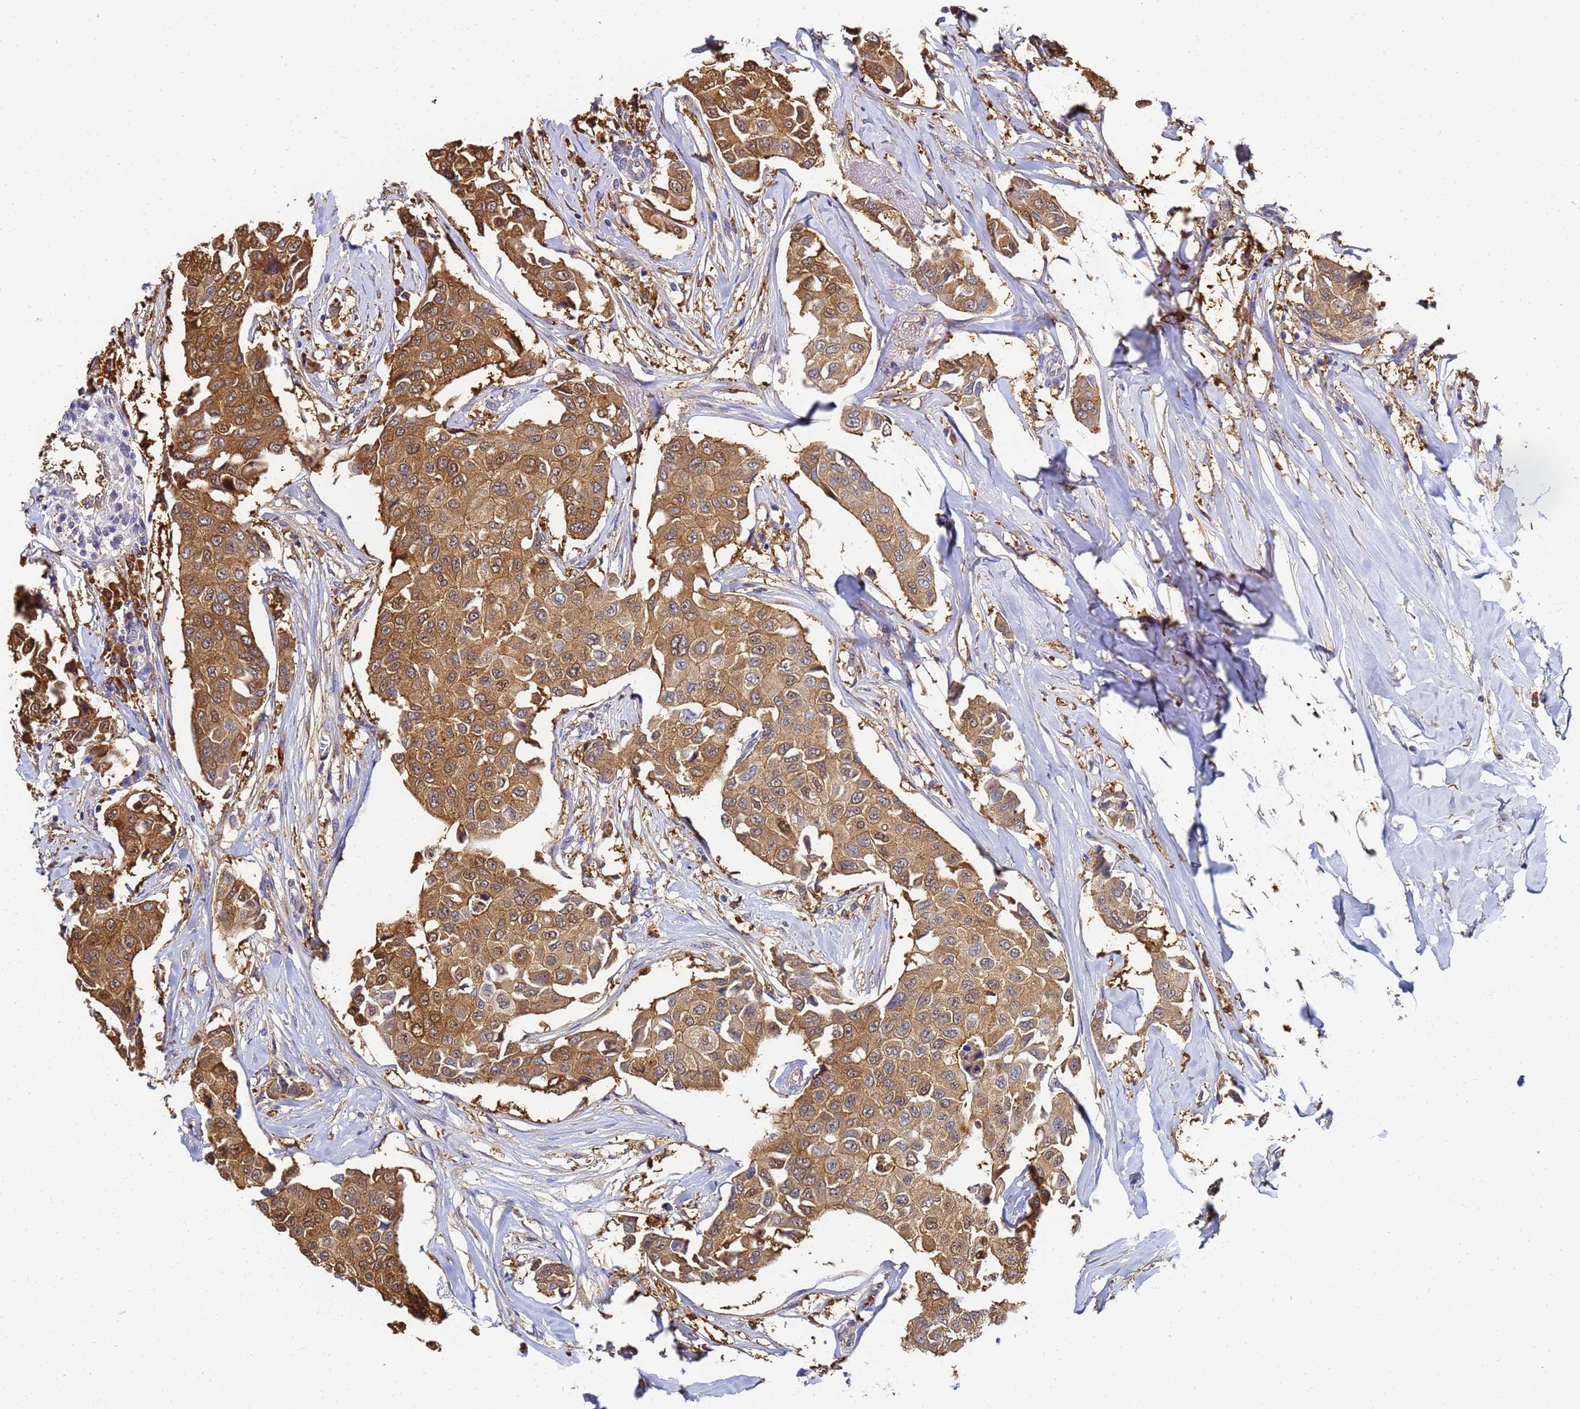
{"staining": {"intensity": "moderate", "quantity": ">75%", "location": "cytoplasmic/membranous"}, "tissue": "breast cancer", "cell_type": "Tumor cells", "image_type": "cancer", "snomed": [{"axis": "morphology", "description": "Duct carcinoma"}, {"axis": "topography", "description": "Breast"}], "caption": "Breast cancer (infiltrating ductal carcinoma) stained for a protein demonstrates moderate cytoplasmic/membranous positivity in tumor cells. (IHC, brightfield microscopy, high magnification).", "gene": "NME1-NME2", "patient": {"sex": "female", "age": 80}}